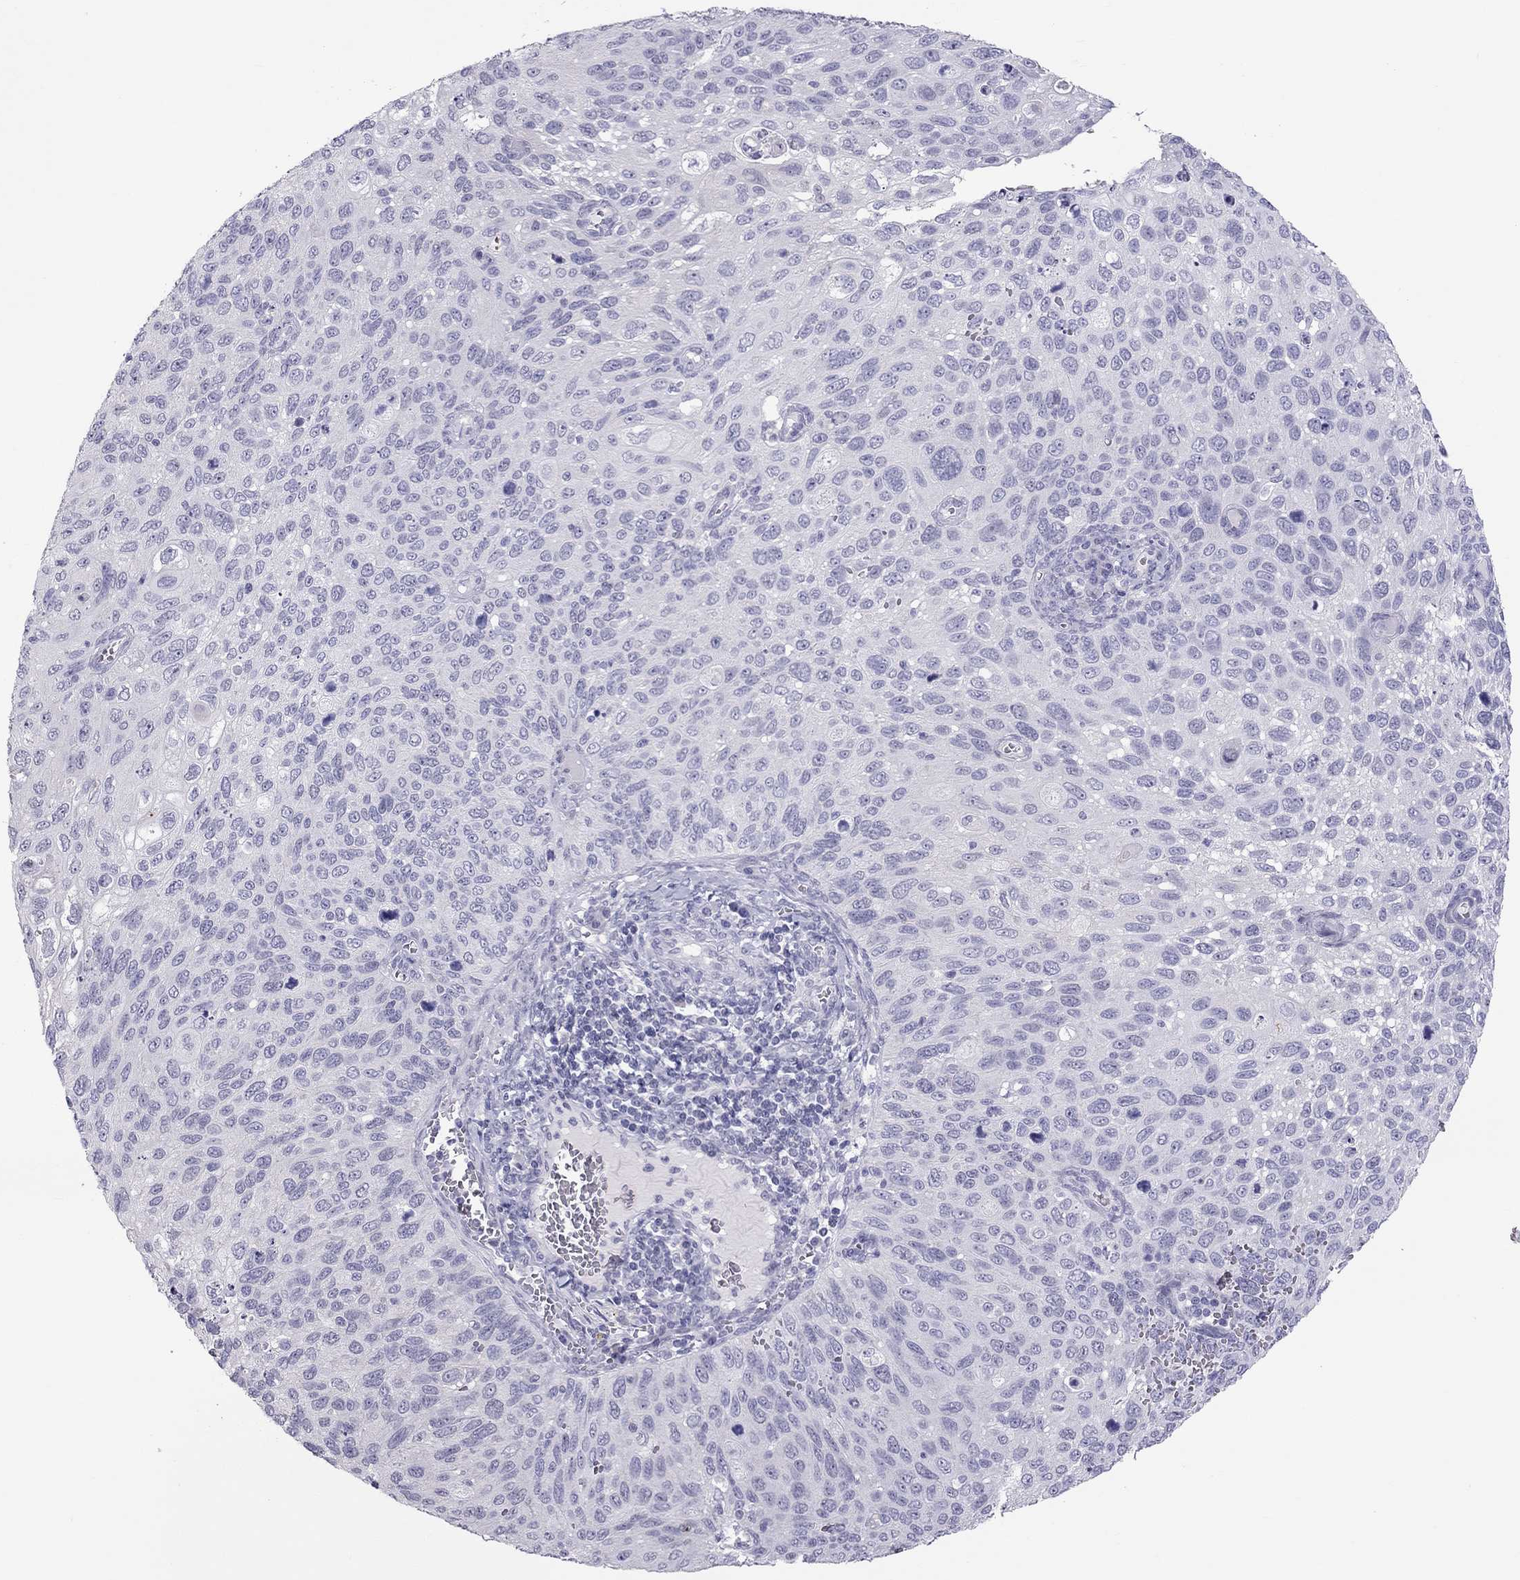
{"staining": {"intensity": "negative", "quantity": "none", "location": "none"}, "tissue": "cervical cancer", "cell_type": "Tumor cells", "image_type": "cancer", "snomed": [{"axis": "morphology", "description": "Squamous cell carcinoma, NOS"}, {"axis": "topography", "description": "Cervix"}], "caption": "An immunohistochemistry photomicrograph of cervical cancer is shown. There is no staining in tumor cells of cervical cancer. Nuclei are stained in blue.", "gene": "TEX14", "patient": {"sex": "female", "age": 70}}